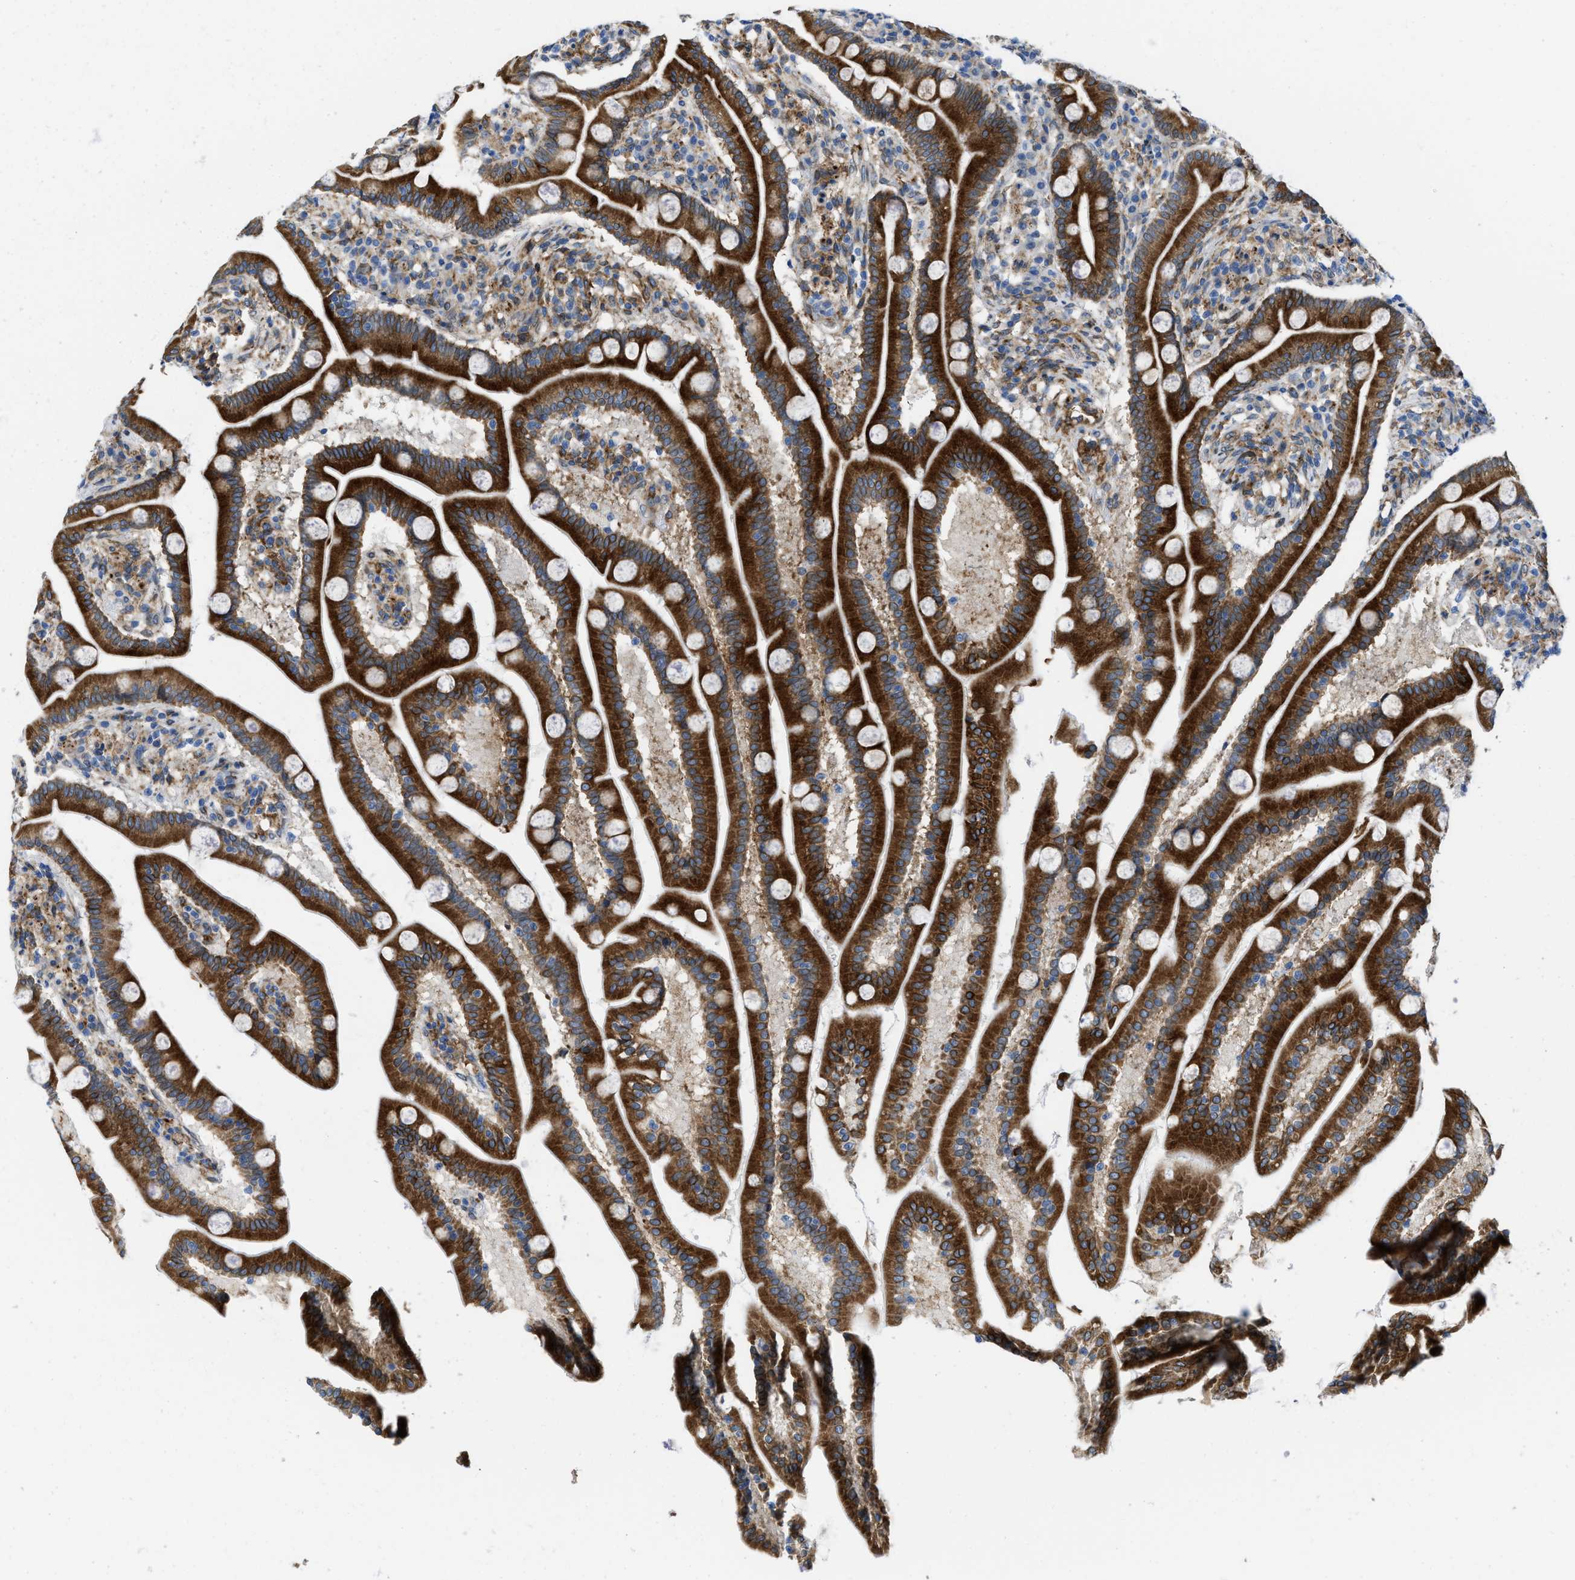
{"staining": {"intensity": "strong", "quantity": ">75%", "location": "cytoplasmic/membranous"}, "tissue": "duodenum", "cell_type": "Glandular cells", "image_type": "normal", "snomed": [{"axis": "morphology", "description": "Normal tissue, NOS"}, {"axis": "topography", "description": "Duodenum"}], "caption": "An image showing strong cytoplasmic/membranous positivity in approximately >75% of glandular cells in benign duodenum, as visualized by brown immunohistochemical staining.", "gene": "ERLIN2", "patient": {"sex": "female", "age": 64}}